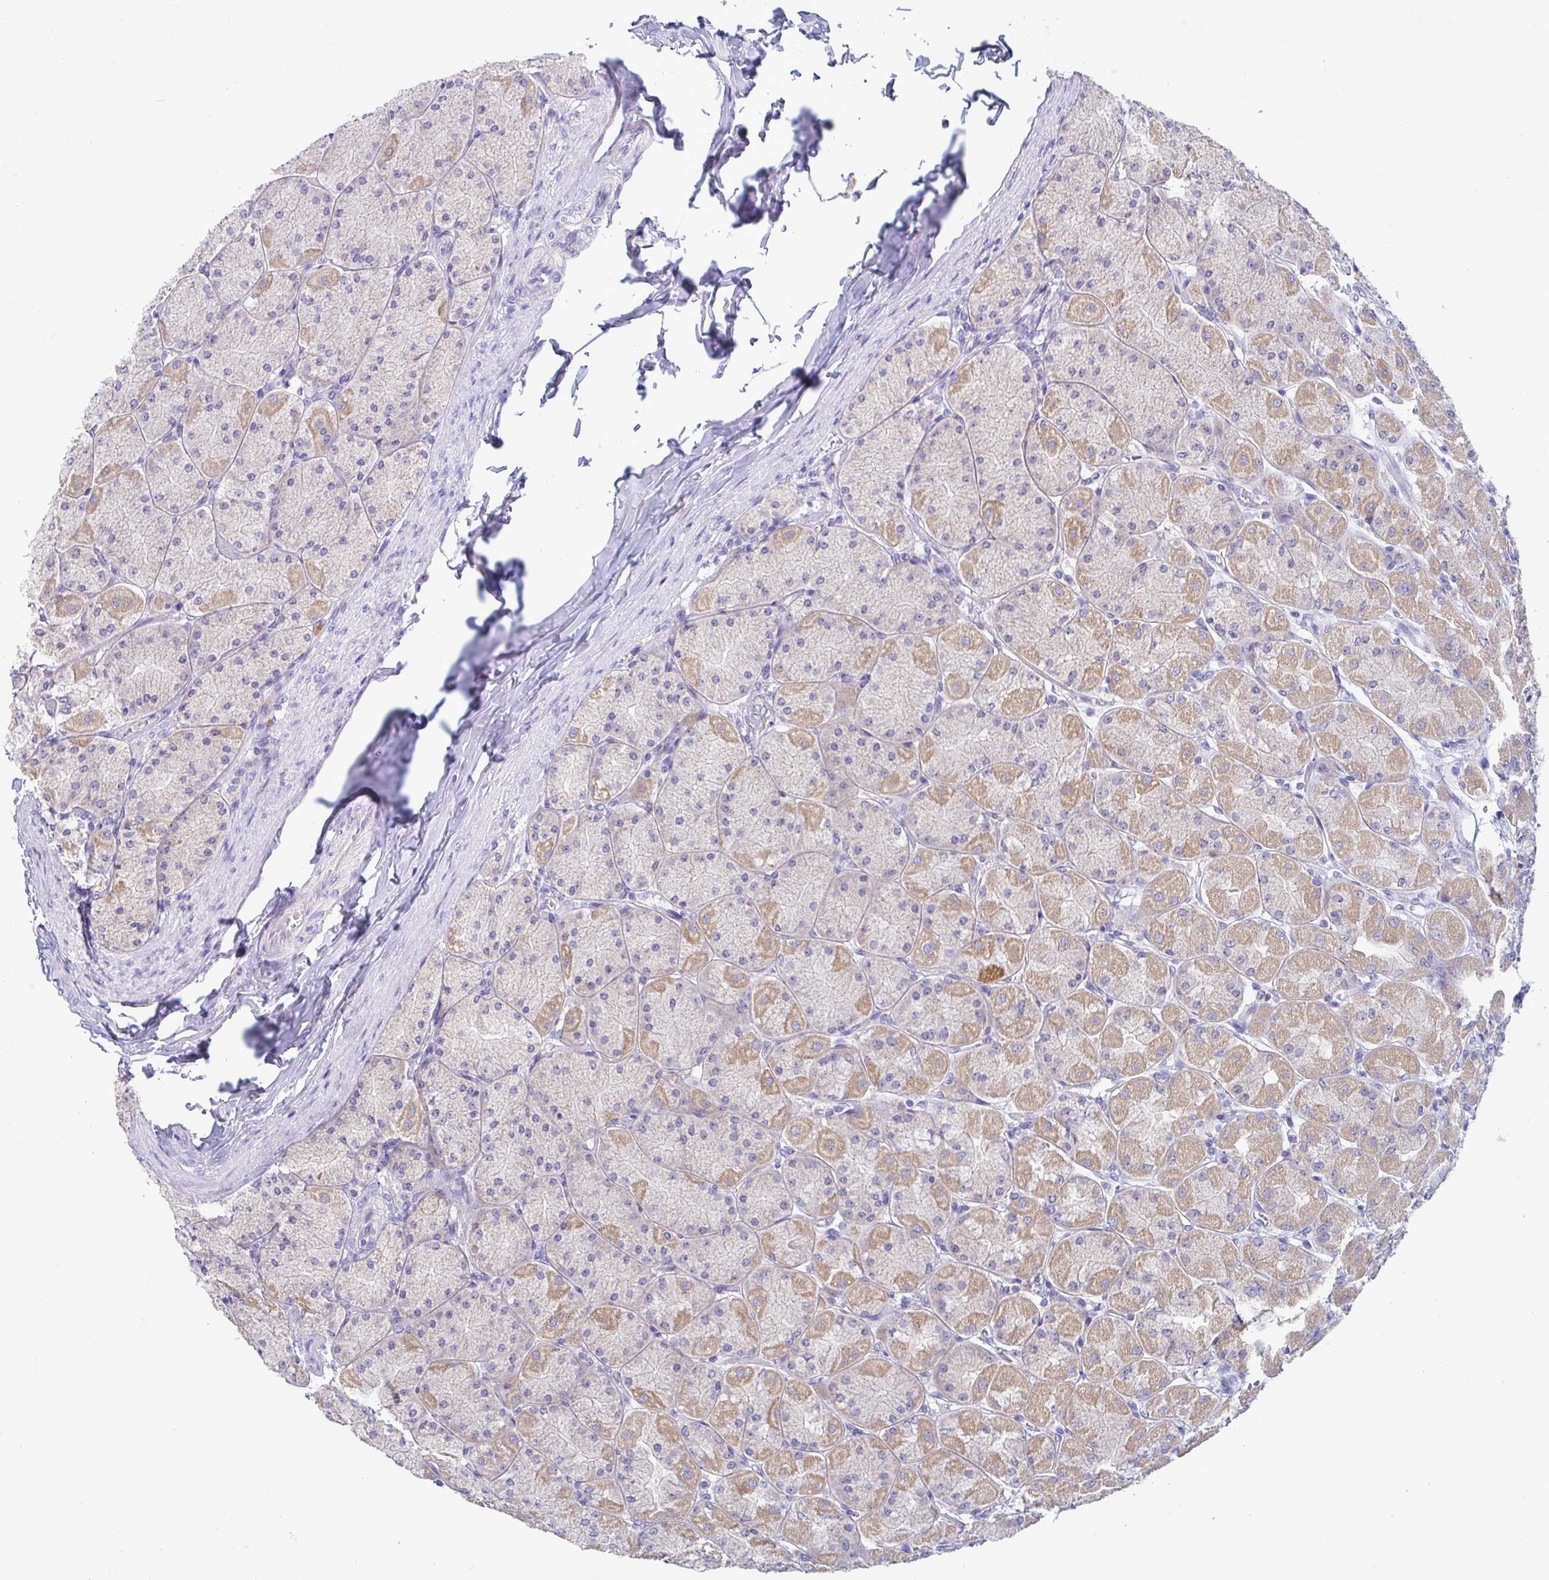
{"staining": {"intensity": "moderate", "quantity": "25%-75%", "location": "cytoplasmic/membranous"}, "tissue": "stomach", "cell_type": "Glandular cells", "image_type": "normal", "snomed": [{"axis": "morphology", "description": "Normal tissue, NOS"}, {"axis": "topography", "description": "Stomach, upper"}], "caption": "Glandular cells demonstrate medium levels of moderate cytoplasmic/membranous staining in approximately 25%-75% of cells in benign human stomach.", "gene": "GALNT13", "patient": {"sex": "female", "age": 56}}